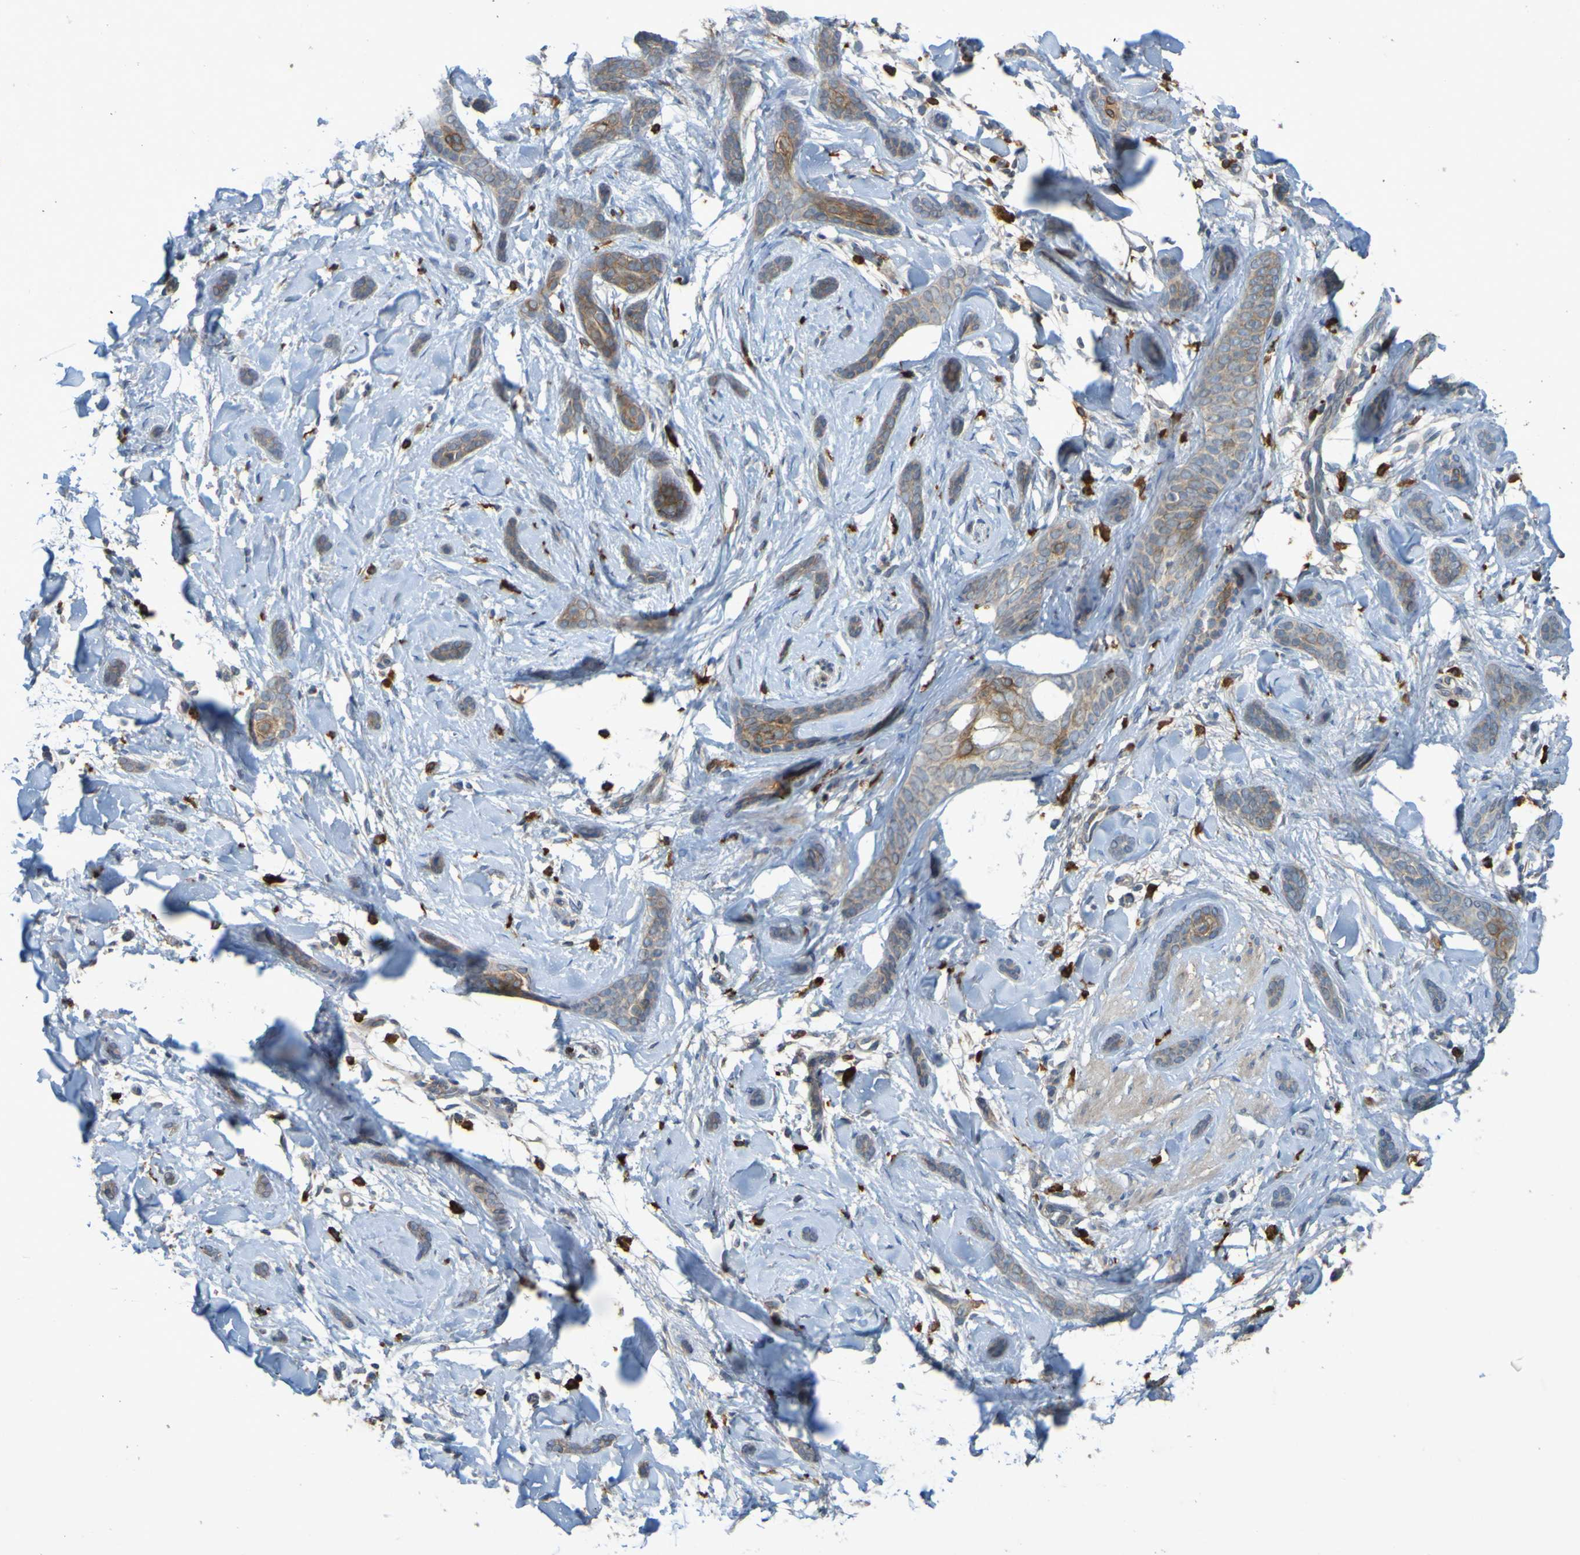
{"staining": {"intensity": "weak", "quantity": ">75%", "location": "cytoplasmic/membranous"}, "tissue": "skin cancer", "cell_type": "Tumor cells", "image_type": "cancer", "snomed": [{"axis": "morphology", "description": "Basal cell carcinoma"}, {"axis": "morphology", "description": "Adnexal tumor, benign"}, {"axis": "topography", "description": "Skin"}], "caption": "Skin benign adnexal tumor tissue demonstrates weak cytoplasmic/membranous positivity in approximately >75% of tumor cells, visualized by immunohistochemistry.", "gene": "B3GAT2", "patient": {"sex": "female", "age": 42}}